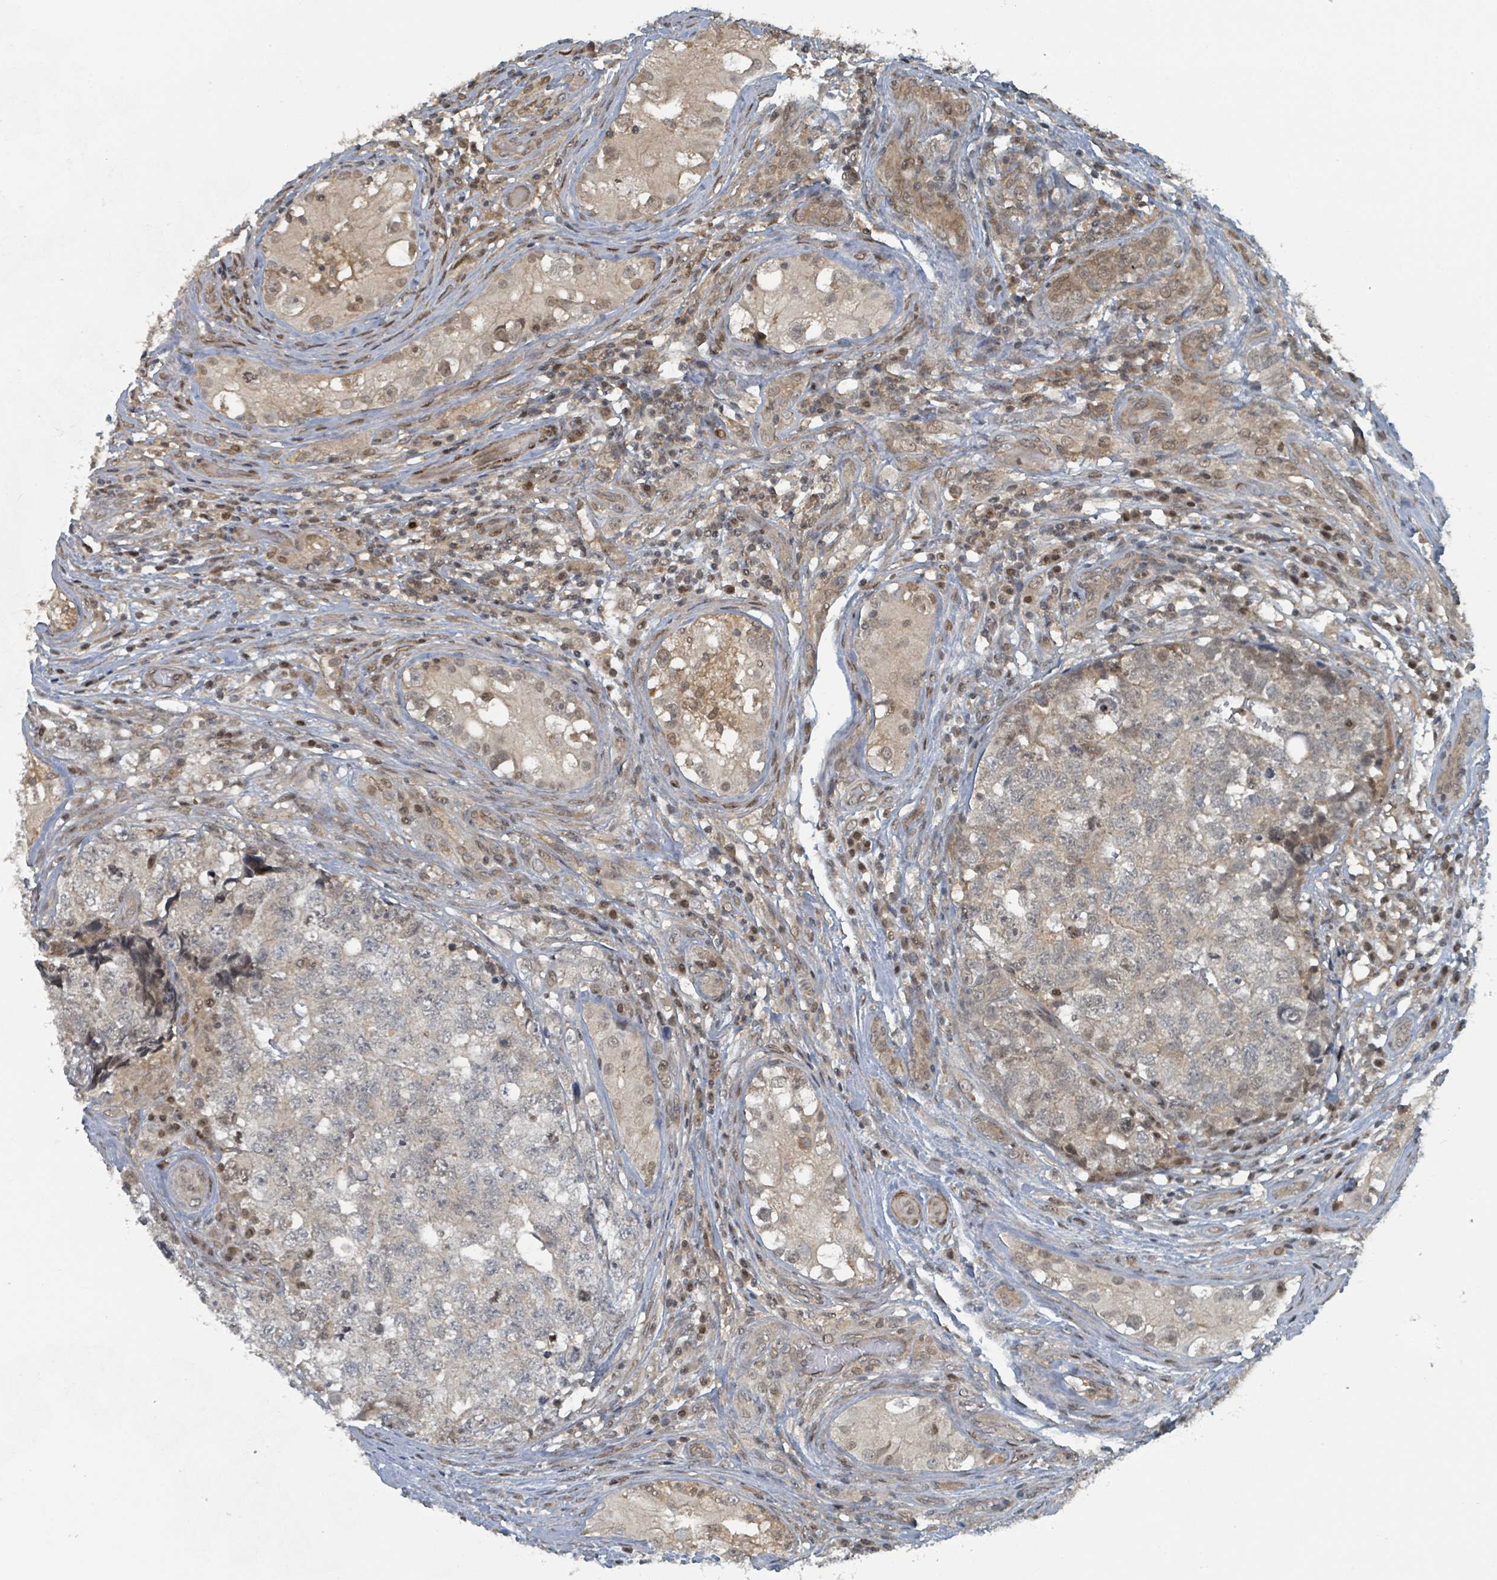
{"staining": {"intensity": "negative", "quantity": "none", "location": "none"}, "tissue": "testis cancer", "cell_type": "Tumor cells", "image_type": "cancer", "snomed": [{"axis": "morphology", "description": "Carcinoma, Embryonal, NOS"}, {"axis": "topography", "description": "Testis"}], "caption": "Immunohistochemistry (IHC) histopathology image of testis cancer stained for a protein (brown), which demonstrates no positivity in tumor cells. (Immunohistochemistry (IHC), brightfield microscopy, high magnification).", "gene": "PHIP", "patient": {"sex": "male", "age": 31}}